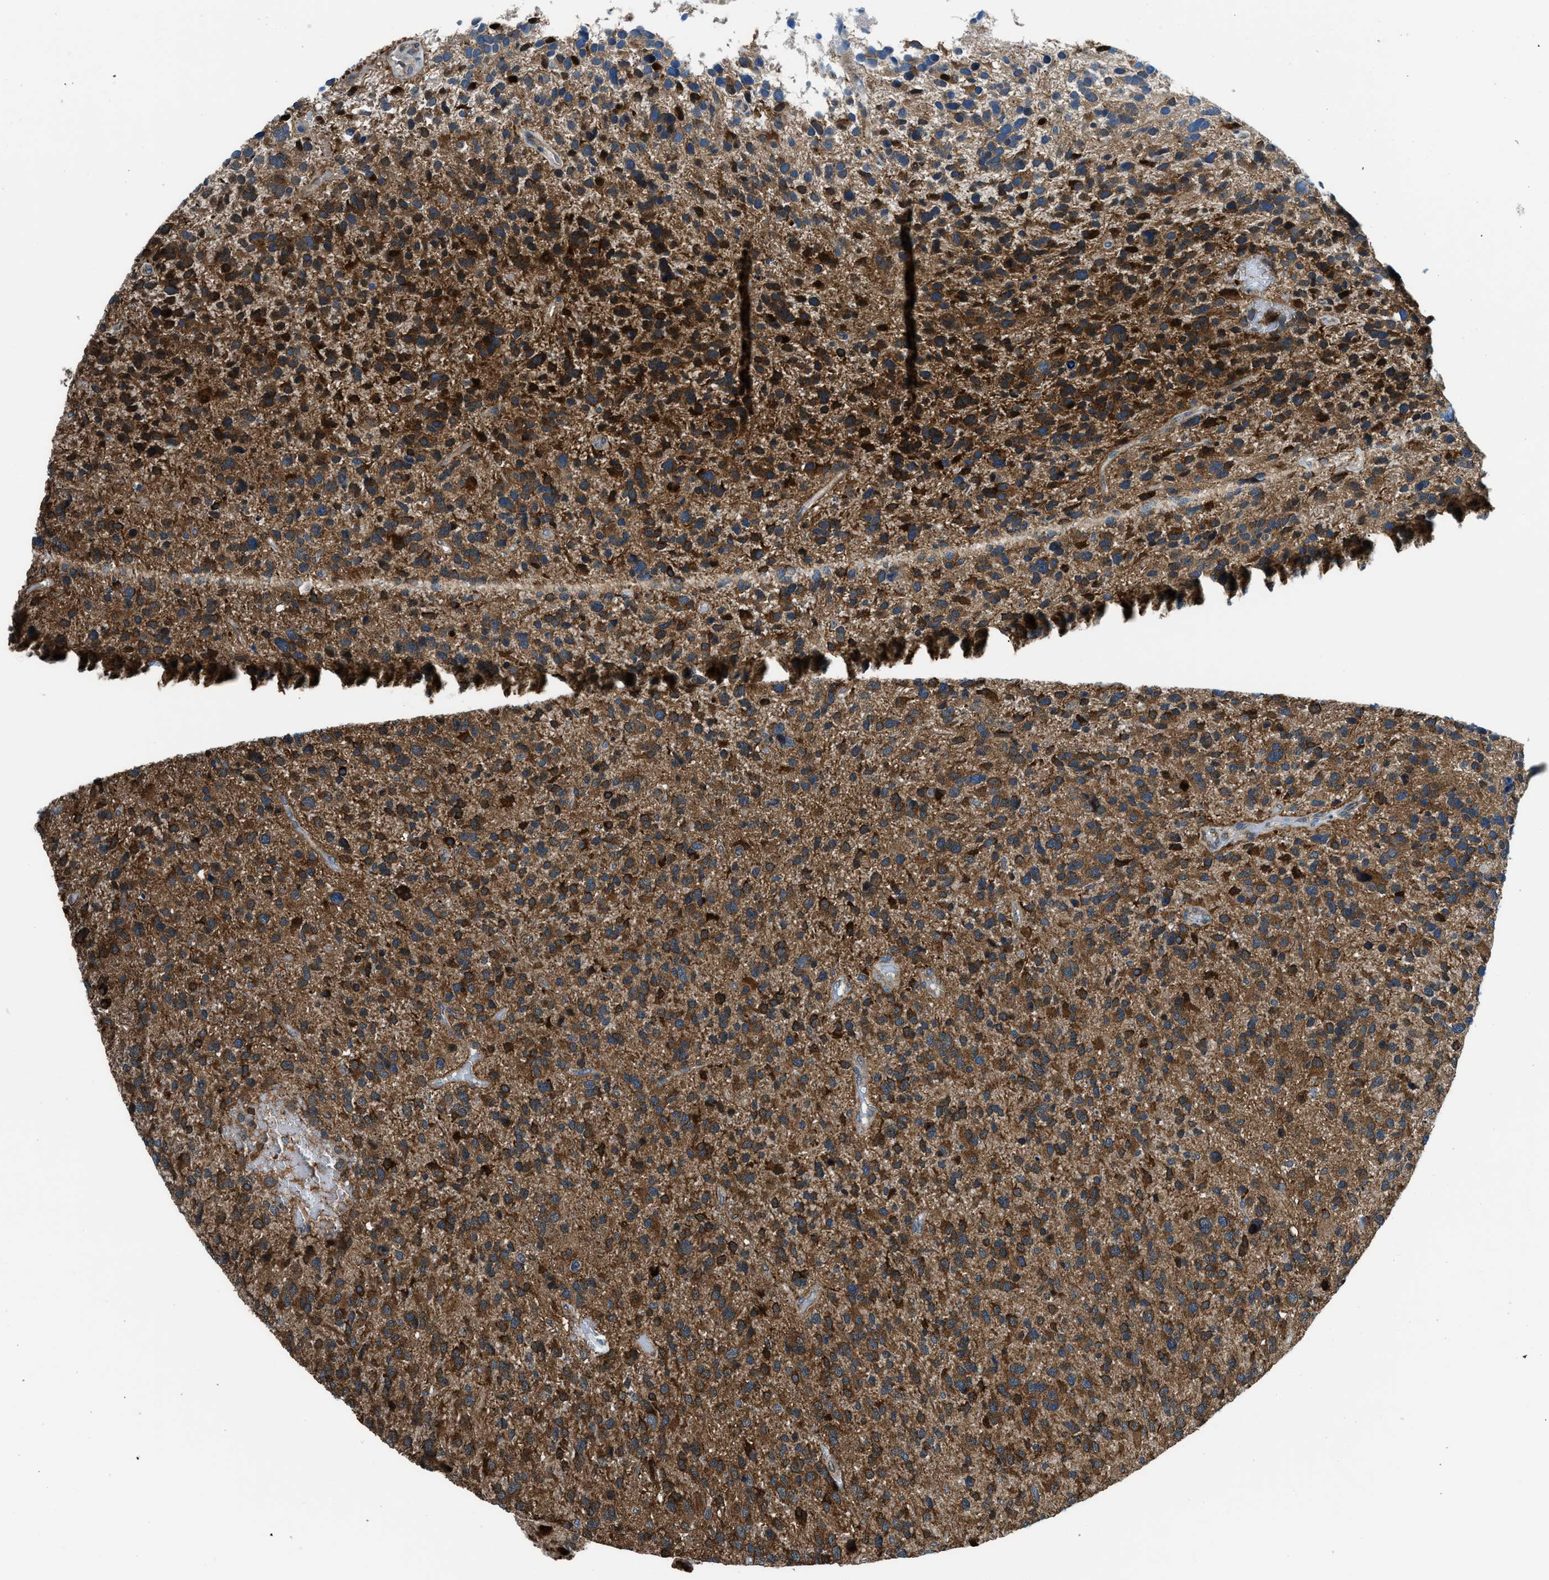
{"staining": {"intensity": "strong", "quantity": ">75%", "location": "cytoplasmic/membranous,nuclear"}, "tissue": "glioma", "cell_type": "Tumor cells", "image_type": "cancer", "snomed": [{"axis": "morphology", "description": "Glioma, malignant, High grade"}, {"axis": "topography", "description": "Brain"}], "caption": "Immunohistochemical staining of malignant glioma (high-grade) shows high levels of strong cytoplasmic/membranous and nuclear staining in approximately >75% of tumor cells.", "gene": "YWHAE", "patient": {"sex": "female", "age": 58}}